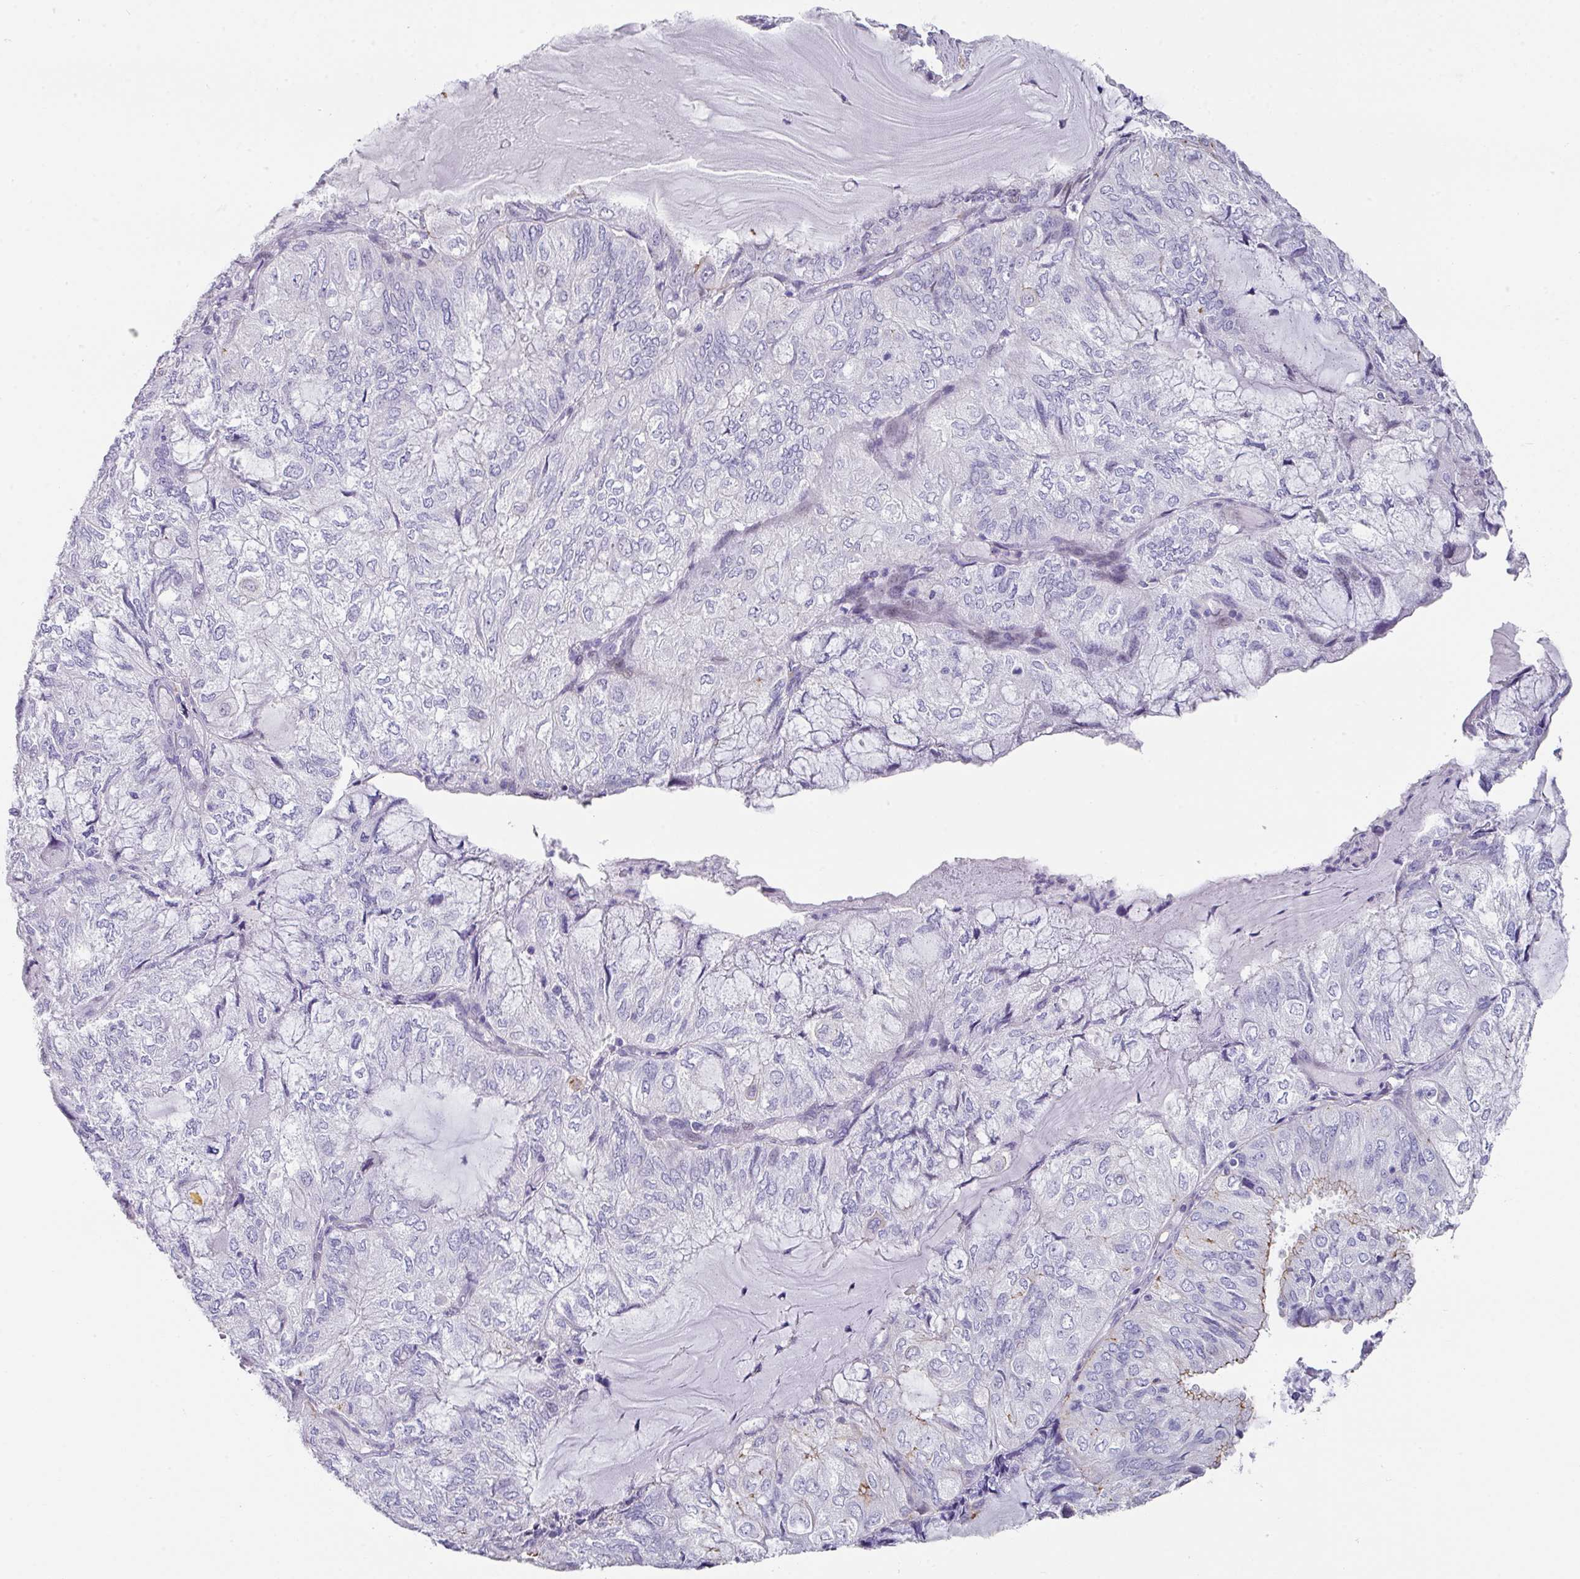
{"staining": {"intensity": "negative", "quantity": "none", "location": "none"}, "tissue": "endometrial cancer", "cell_type": "Tumor cells", "image_type": "cancer", "snomed": [{"axis": "morphology", "description": "Adenocarcinoma, NOS"}, {"axis": "topography", "description": "Endometrium"}], "caption": "Micrograph shows no protein positivity in tumor cells of endometrial cancer (adenocarcinoma) tissue. The staining was performed using DAB to visualize the protein expression in brown, while the nuclei were stained in blue with hematoxylin (Magnification: 20x).", "gene": "ANKRD29", "patient": {"sex": "female", "age": 81}}